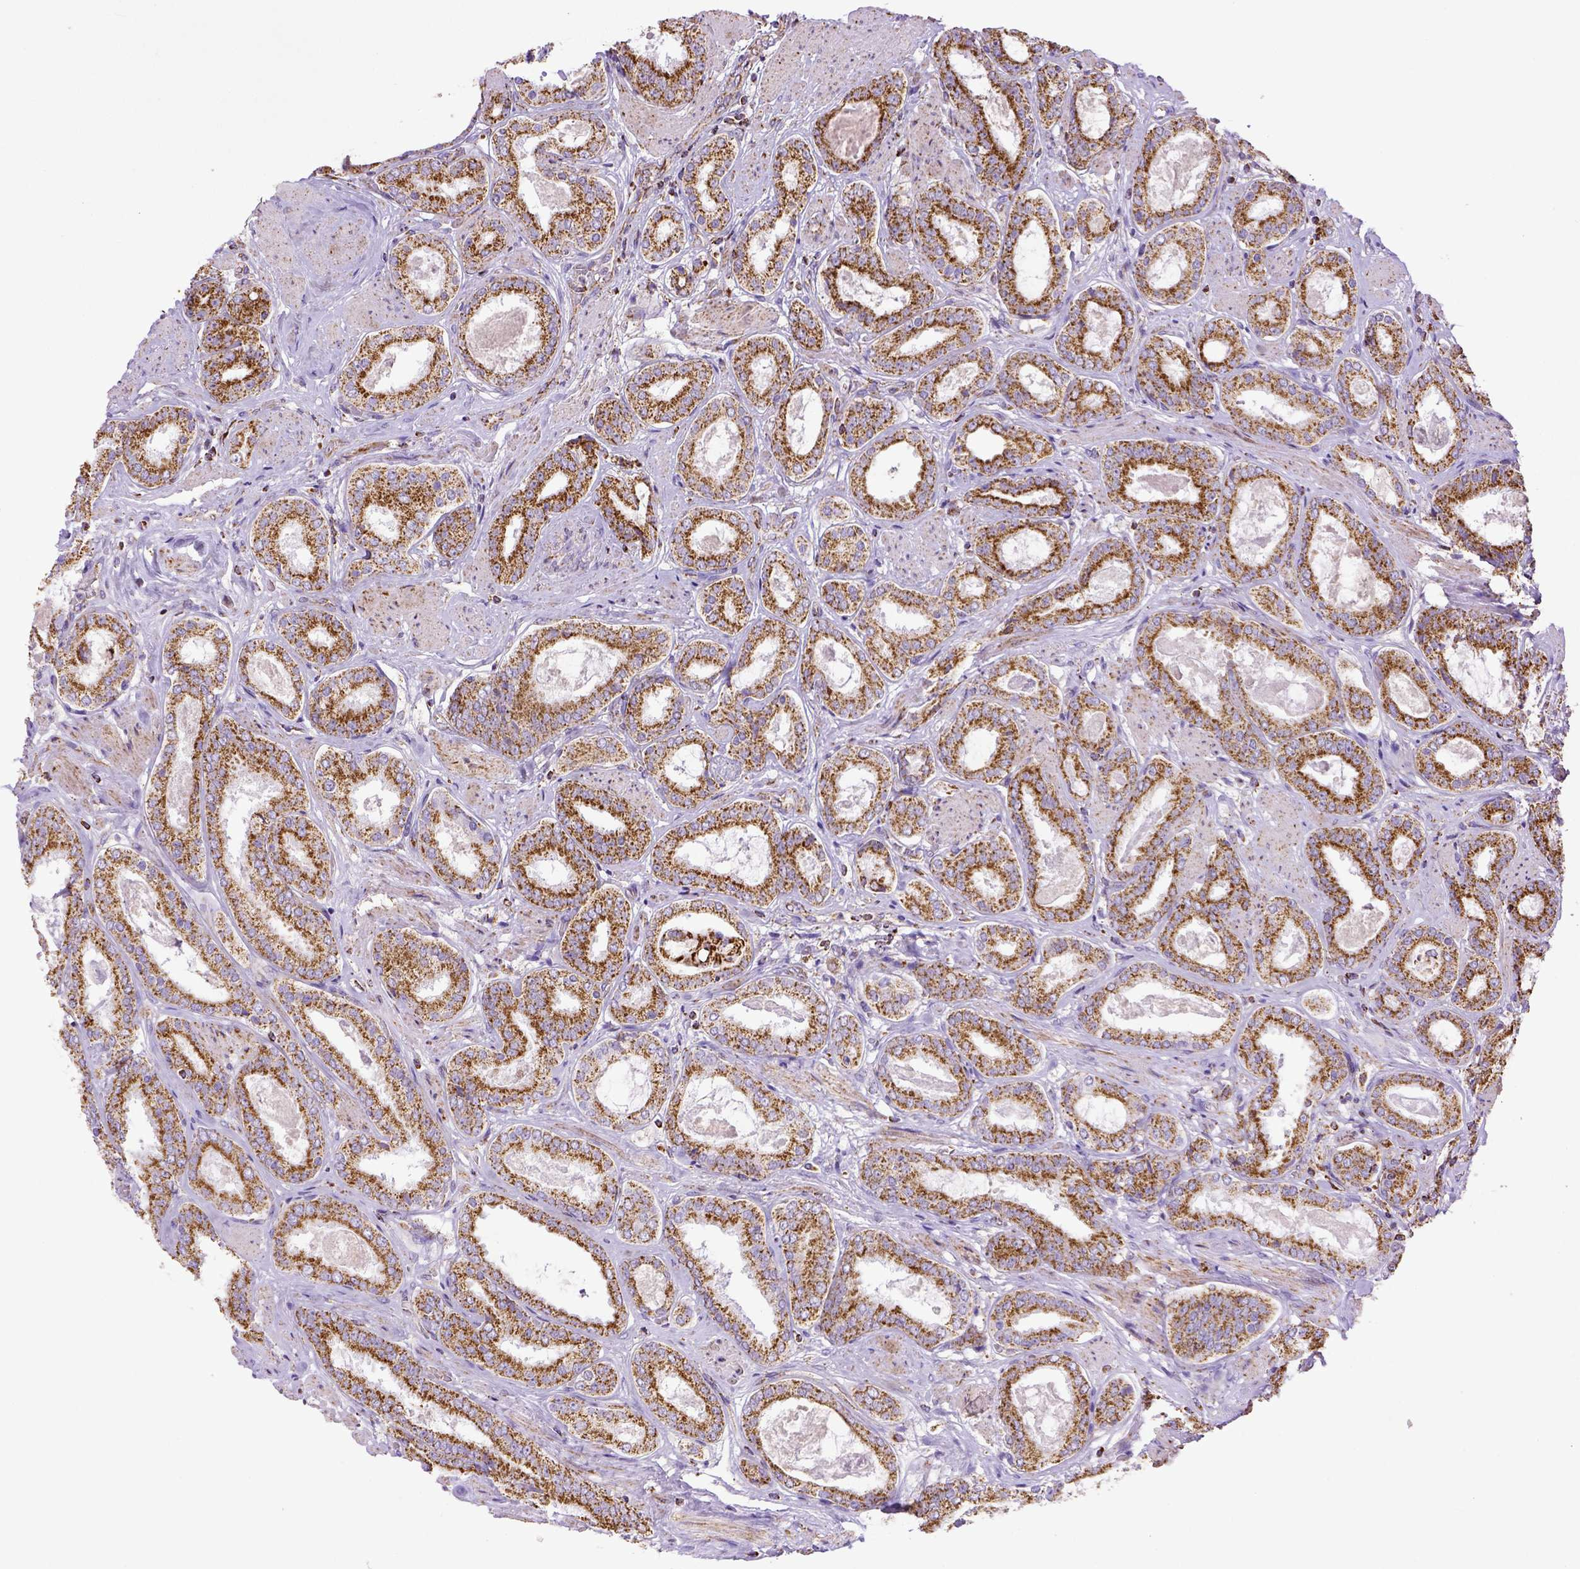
{"staining": {"intensity": "moderate", "quantity": ">75%", "location": "cytoplasmic/membranous"}, "tissue": "prostate cancer", "cell_type": "Tumor cells", "image_type": "cancer", "snomed": [{"axis": "morphology", "description": "Adenocarcinoma, High grade"}, {"axis": "topography", "description": "Prostate"}], "caption": "Immunohistochemical staining of human prostate cancer (adenocarcinoma (high-grade)) demonstrates moderate cytoplasmic/membranous protein staining in about >75% of tumor cells.", "gene": "MT-CO1", "patient": {"sex": "male", "age": 63}}